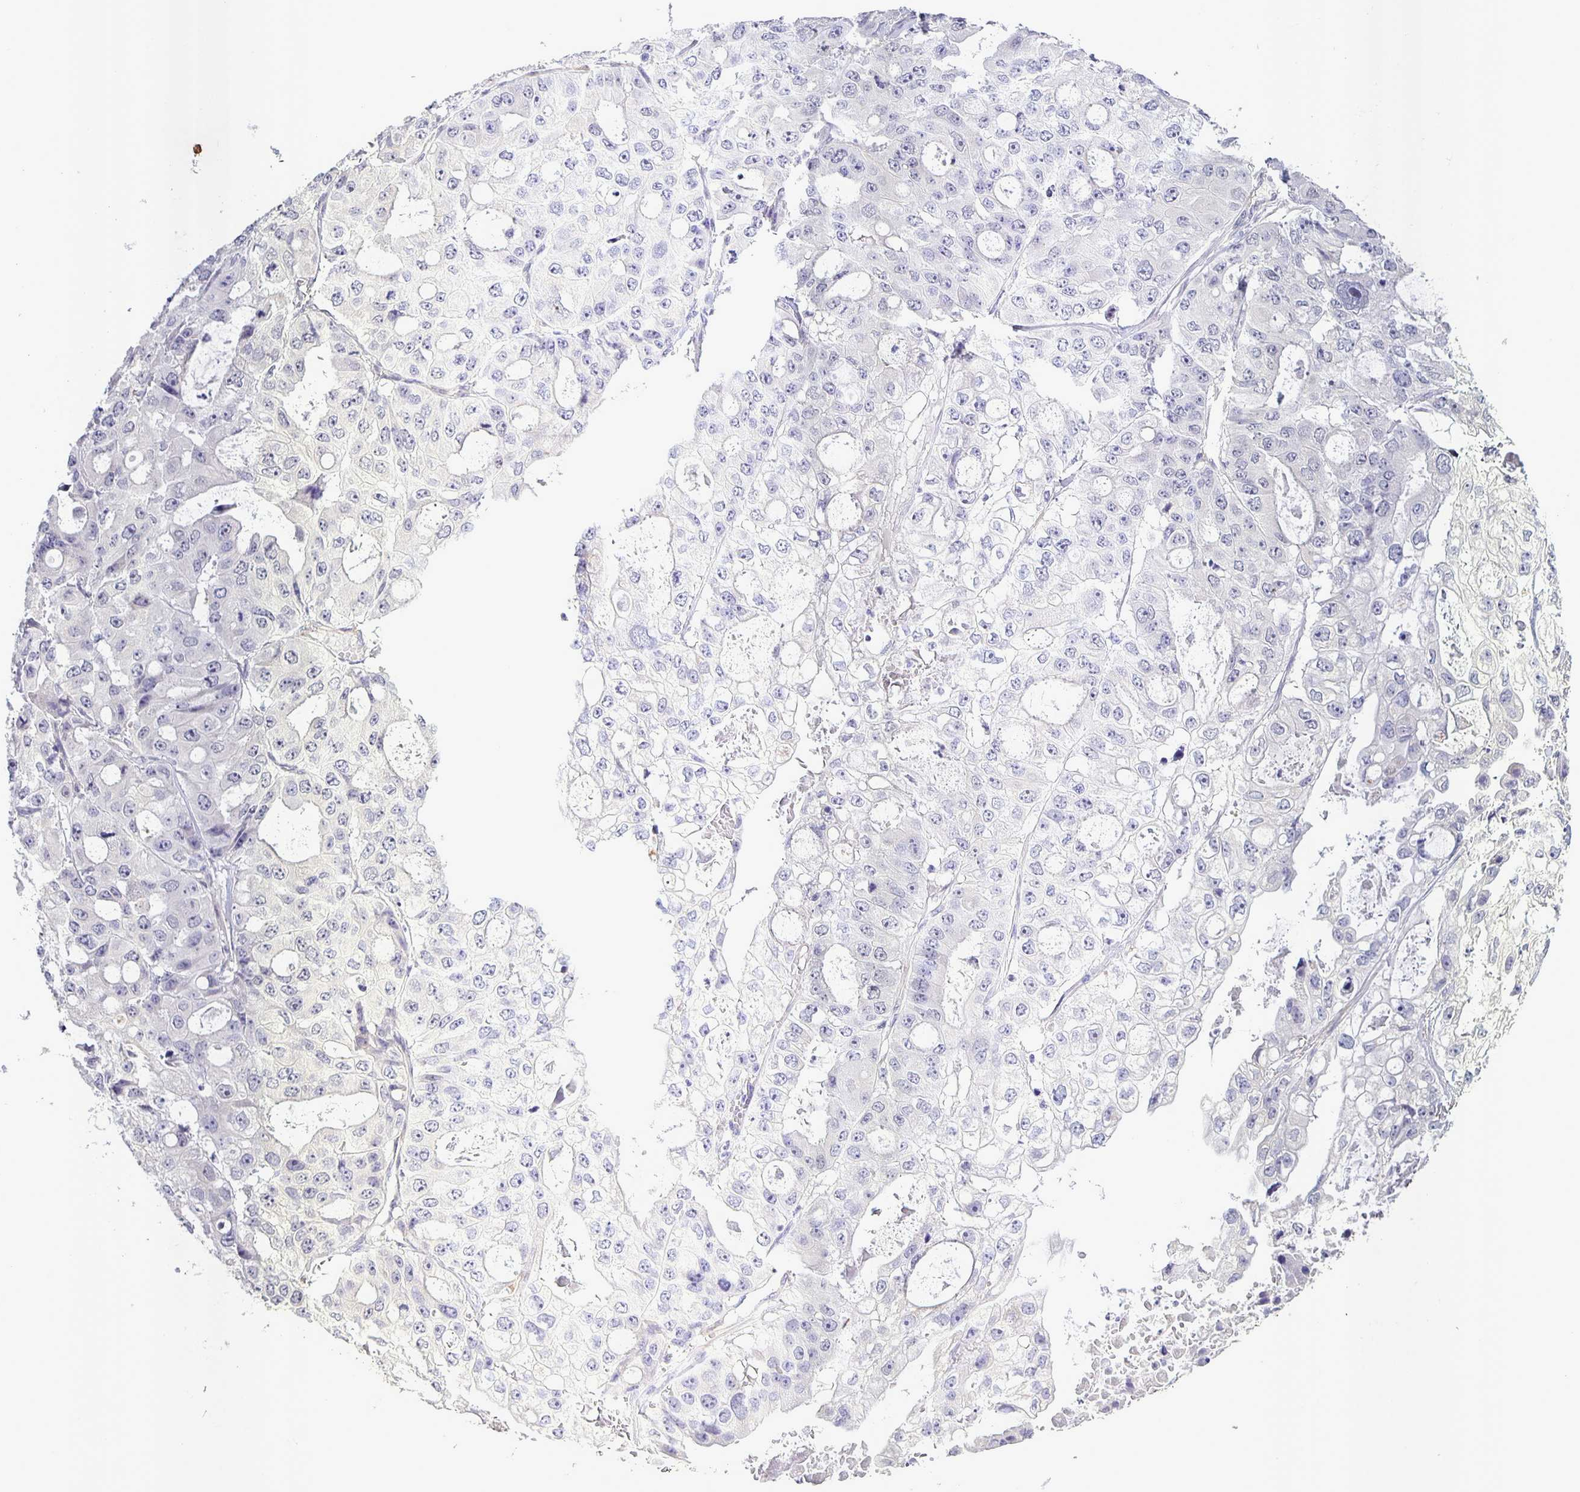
{"staining": {"intensity": "negative", "quantity": "none", "location": "none"}, "tissue": "ovarian cancer", "cell_type": "Tumor cells", "image_type": "cancer", "snomed": [{"axis": "morphology", "description": "Cystadenocarcinoma, serous, NOS"}, {"axis": "topography", "description": "Ovary"}], "caption": "Ovarian cancer (serous cystadenocarcinoma) was stained to show a protein in brown. There is no significant staining in tumor cells. (Immunohistochemistry, brightfield microscopy, high magnification).", "gene": "SRCIN1", "patient": {"sex": "female", "age": 56}}